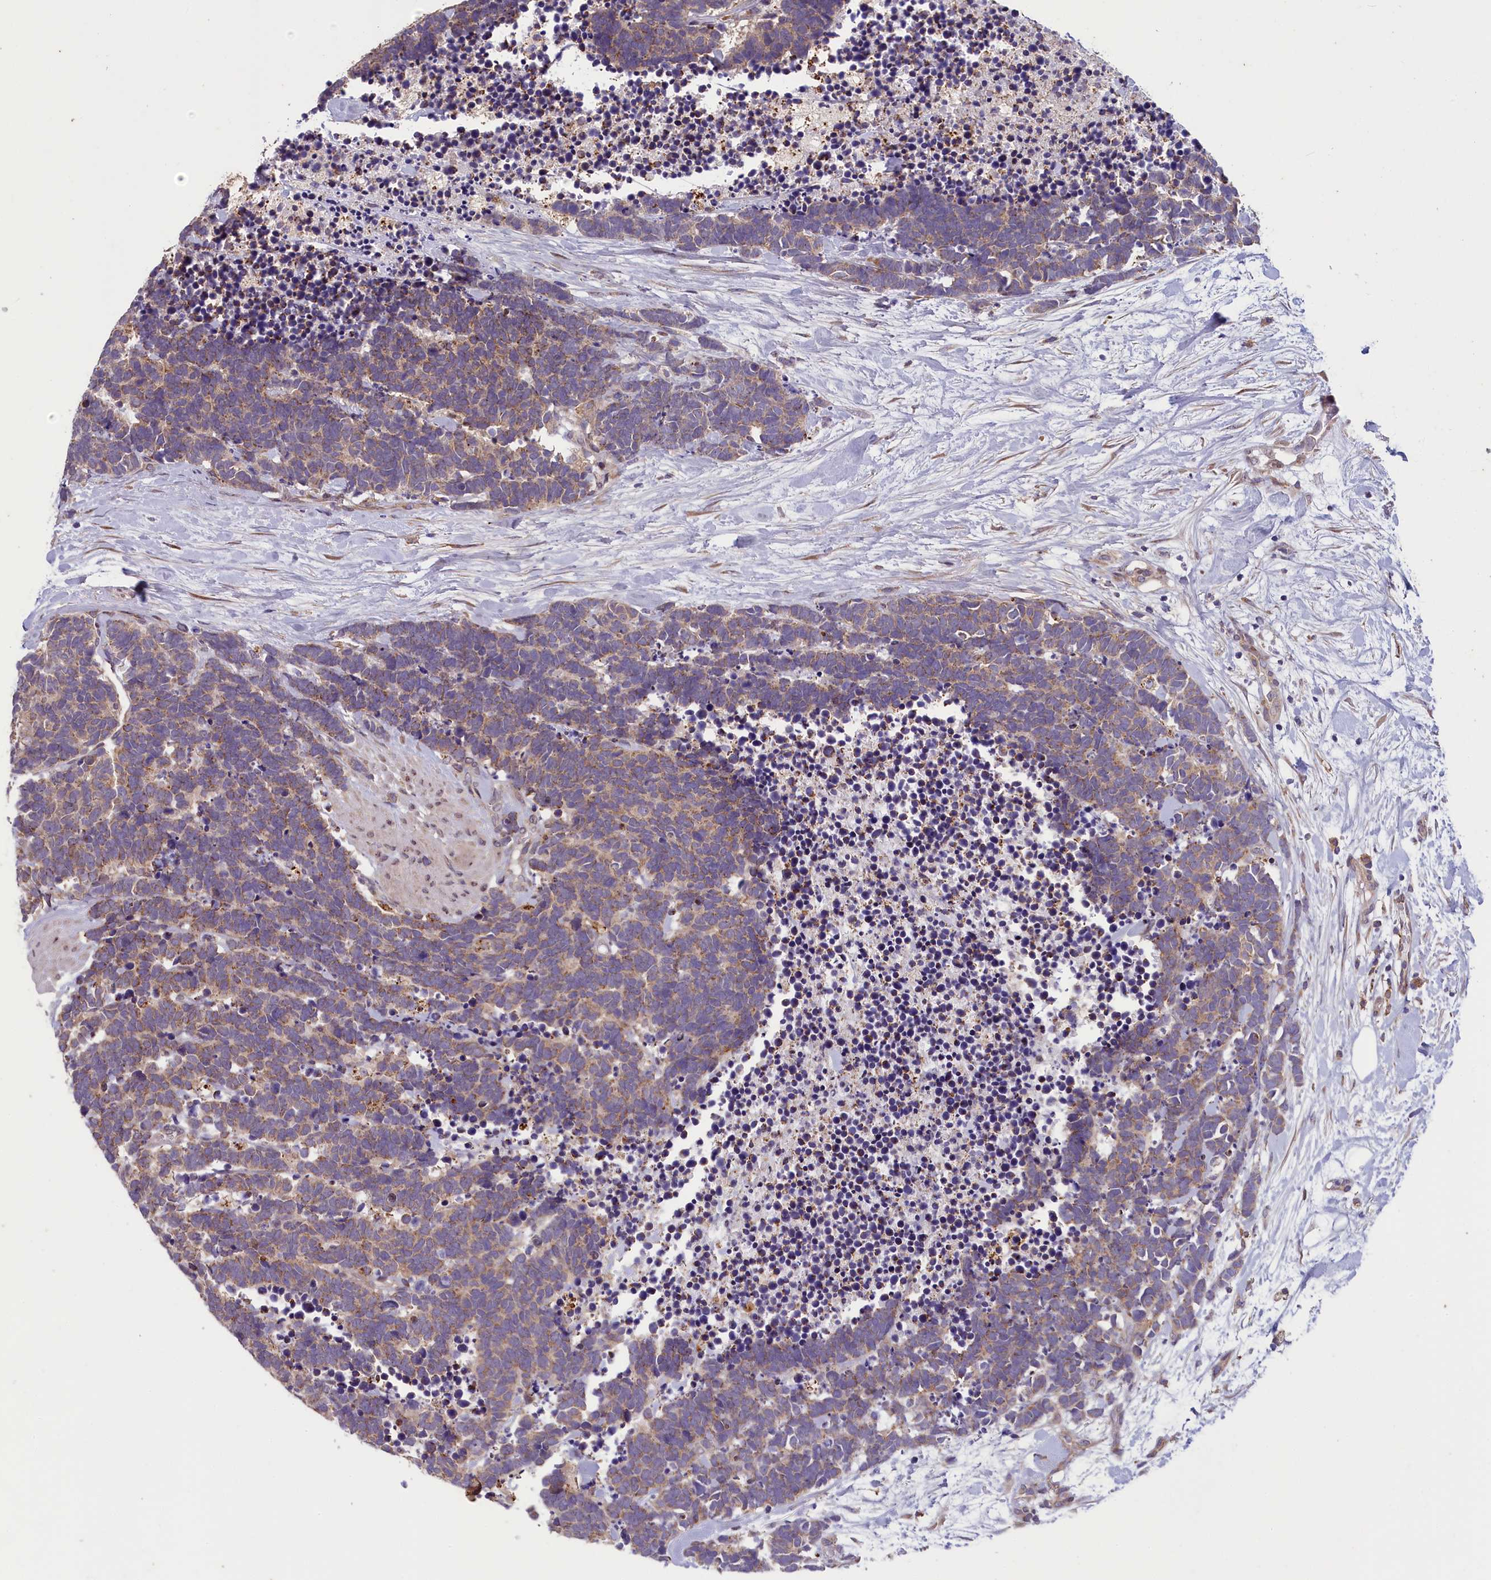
{"staining": {"intensity": "weak", "quantity": ">75%", "location": "cytoplasmic/membranous"}, "tissue": "carcinoid", "cell_type": "Tumor cells", "image_type": "cancer", "snomed": [{"axis": "morphology", "description": "Carcinoma, NOS"}, {"axis": "morphology", "description": "Carcinoid, malignant, NOS"}, {"axis": "topography", "description": "Urinary bladder"}], "caption": "A high-resolution micrograph shows immunohistochemistry staining of carcinoid, which reveals weak cytoplasmic/membranous positivity in about >75% of tumor cells.", "gene": "ACAD8", "patient": {"sex": "male", "age": 57}}